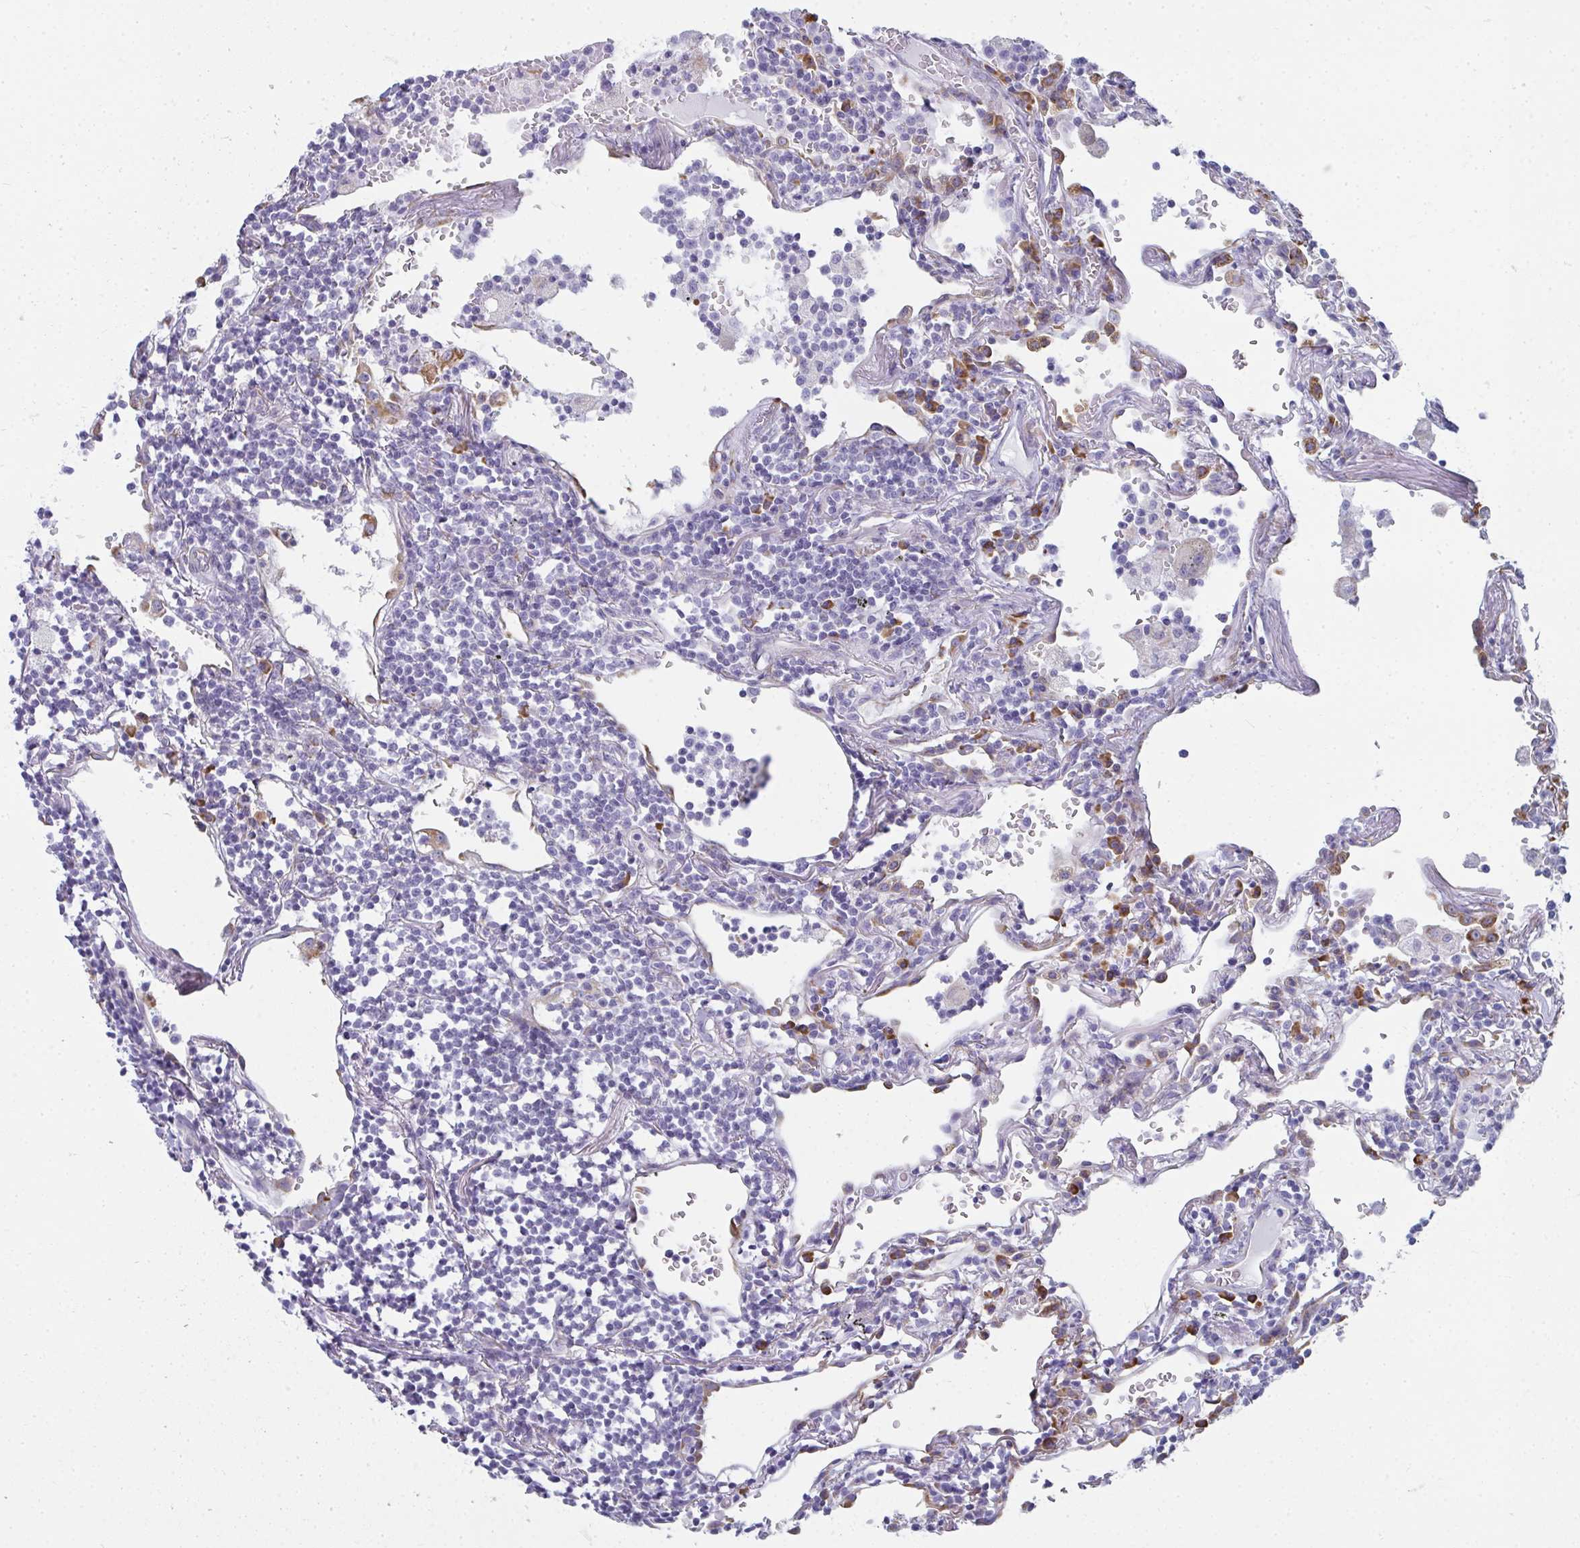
{"staining": {"intensity": "negative", "quantity": "none", "location": "none"}, "tissue": "lymphoma", "cell_type": "Tumor cells", "image_type": "cancer", "snomed": [{"axis": "morphology", "description": "Malignant lymphoma, non-Hodgkin's type, Low grade"}, {"axis": "topography", "description": "Lung"}], "caption": "Immunohistochemistry (IHC) micrograph of human low-grade malignant lymphoma, non-Hodgkin's type stained for a protein (brown), which shows no expression in tumor cells.", "gene": "SHROOM1", "patient": {"sex": "female", "age": 71}}